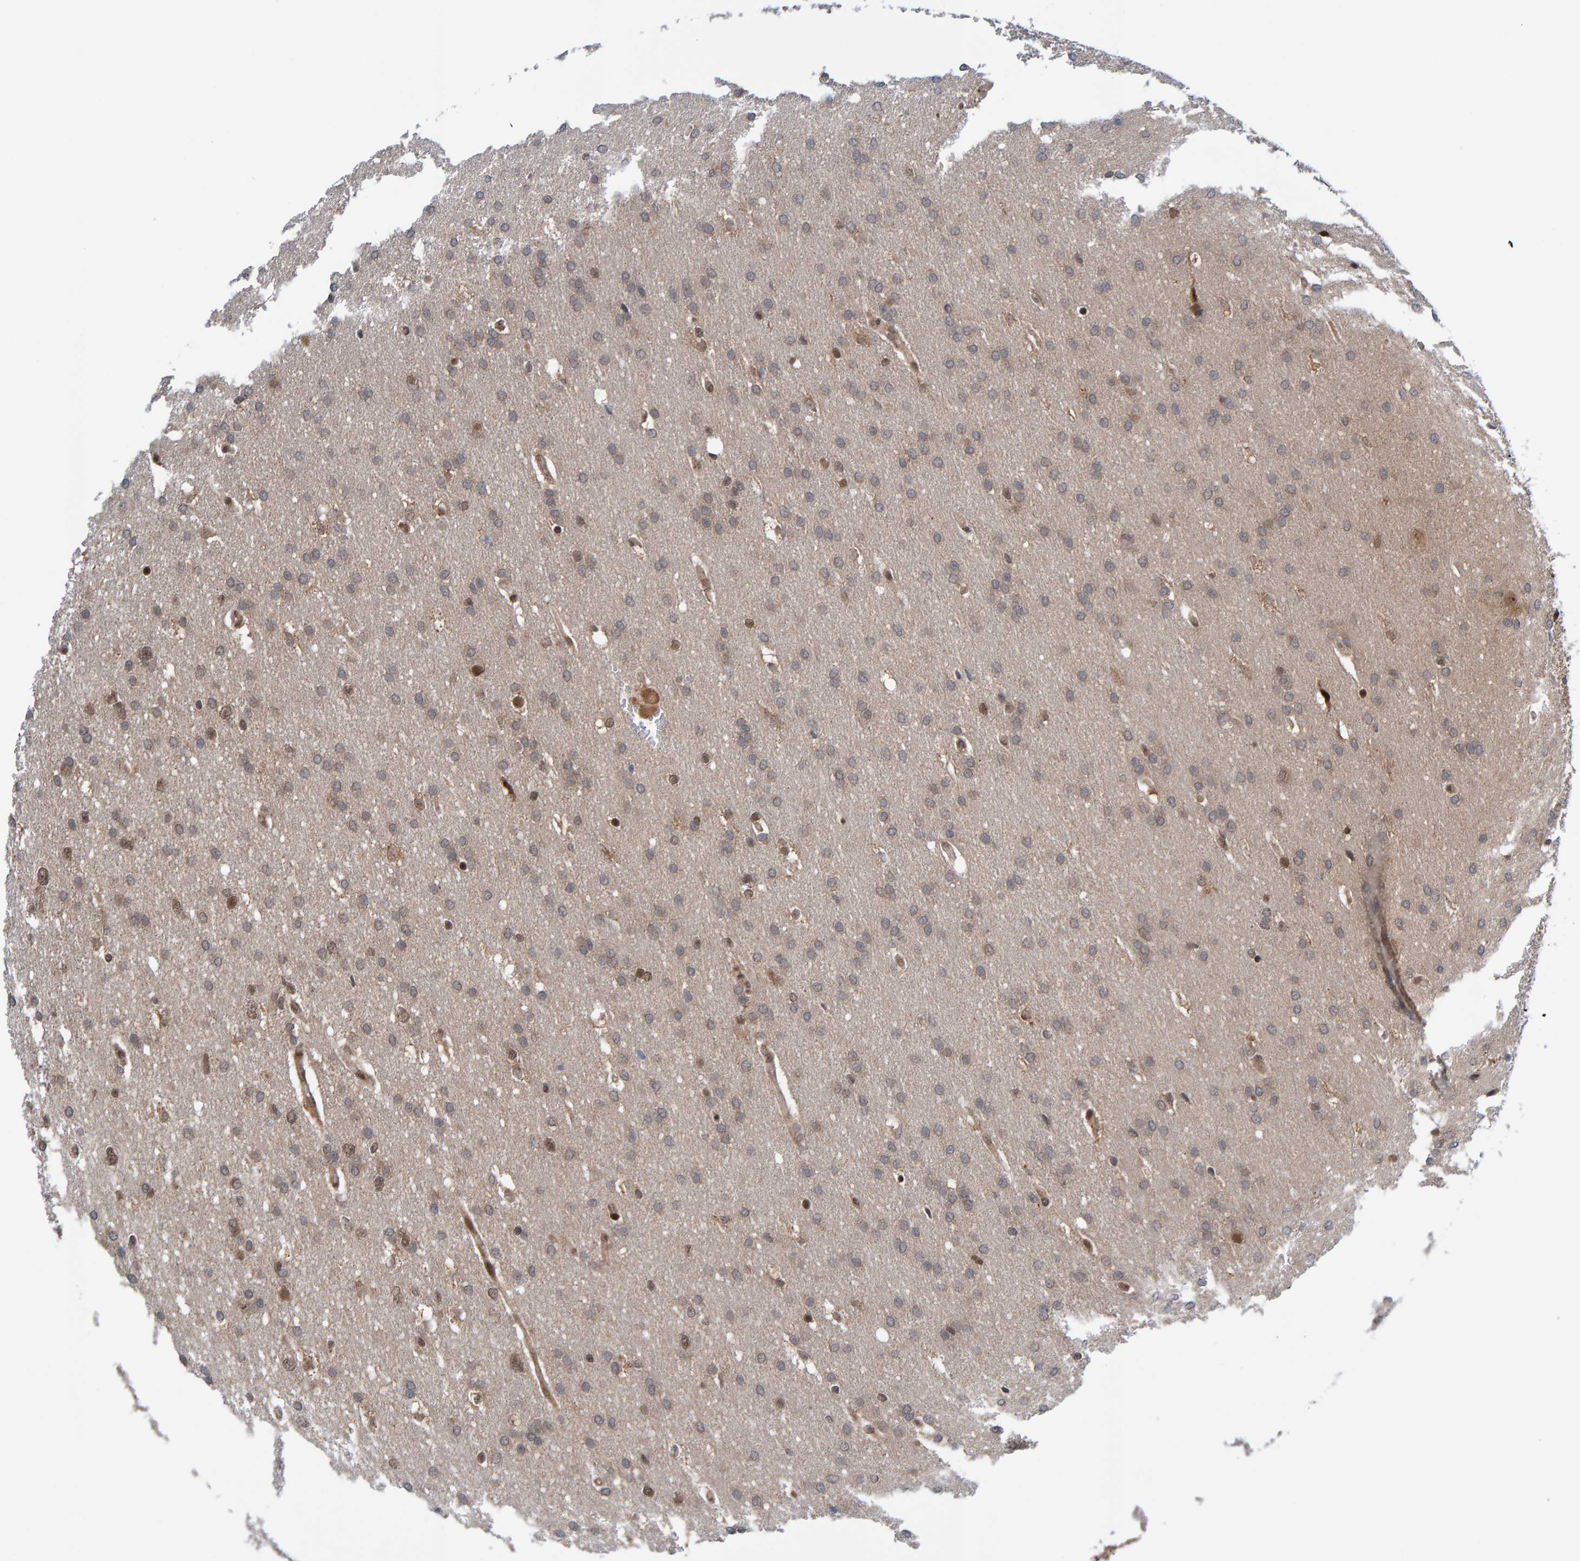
{"staining": {"intensity": "moderate", "quantity": "<25%", "location": "nuclear"}, "tissue": "glioma", "cell_type": "Tumor cells", "image_type": "cancer", "snomed": [{"axis": "morphology", "description": "Glioma, malignant, Low grade"}, {"axis": "topography", "description": "Brain"}], "caption": "Protein positivity by immunohistochemistry exhibits moderate nuclear expression in about <25% of tumor cells in malignant low-grade glioma. The staining is performed using DAB (3,3'-diaminobenzidine) brown chromogen to label protein expression. The nuclei are counter-stained blue using hematoxylin.", "gene": "ZNF366", "patient": {"sex": "female", "age": 37}}